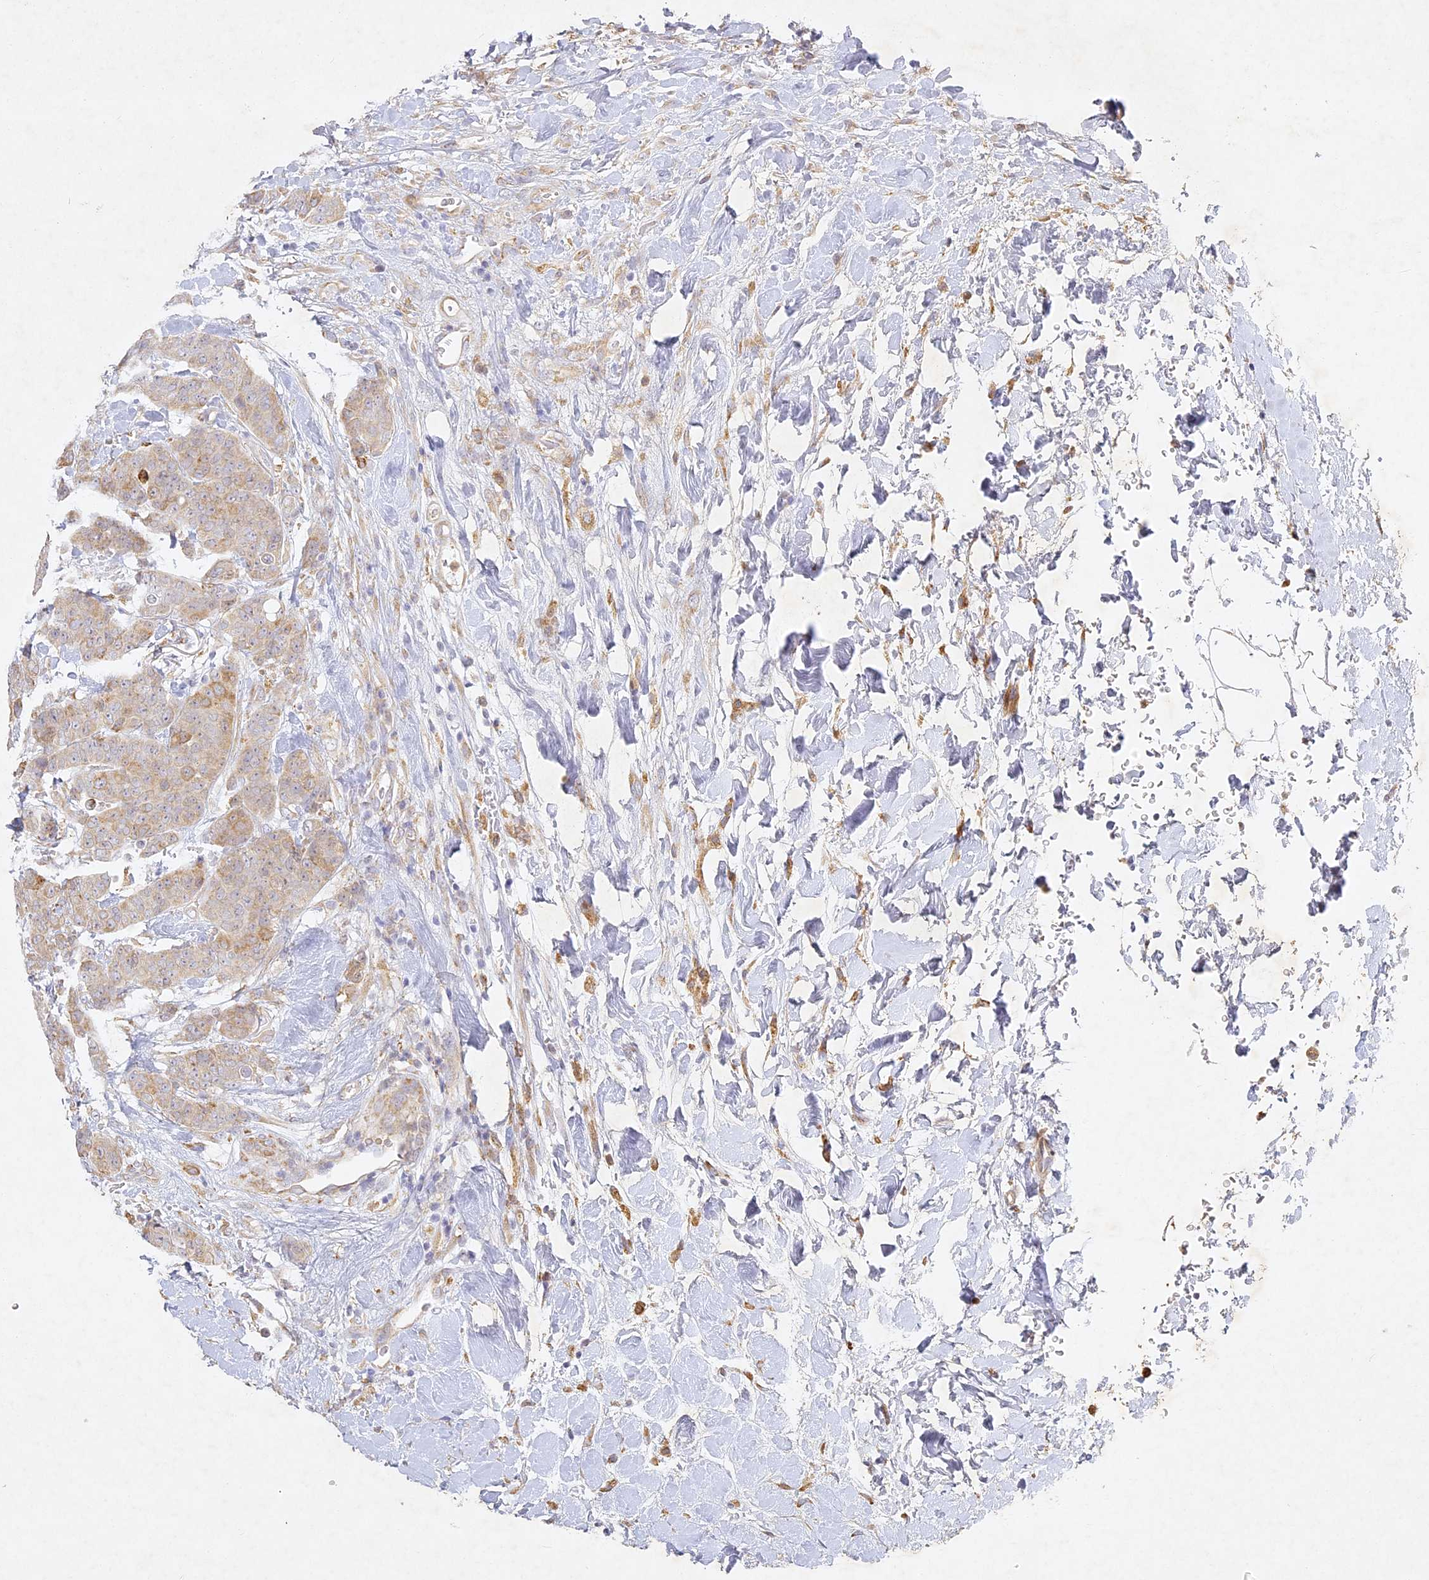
{"staining": {"intensity": "weak", "quantity": "<25%", "location": "cytoplasmic/membranous"}, "tissue": "breast cancer", "cell_type": "Tumor cells", "image_type": "cancer", "snomed": [{"axis": "morphology", "description": "Duct carcinoma"}, {"axis": "topography", "description": "Breast"}], "caption": "The image reveals no staining of tumor cells in infiltrating ductal carcinoma (breast).", "gene": "SLC30A5", "patient": {"sex": "female", "age": 40}}